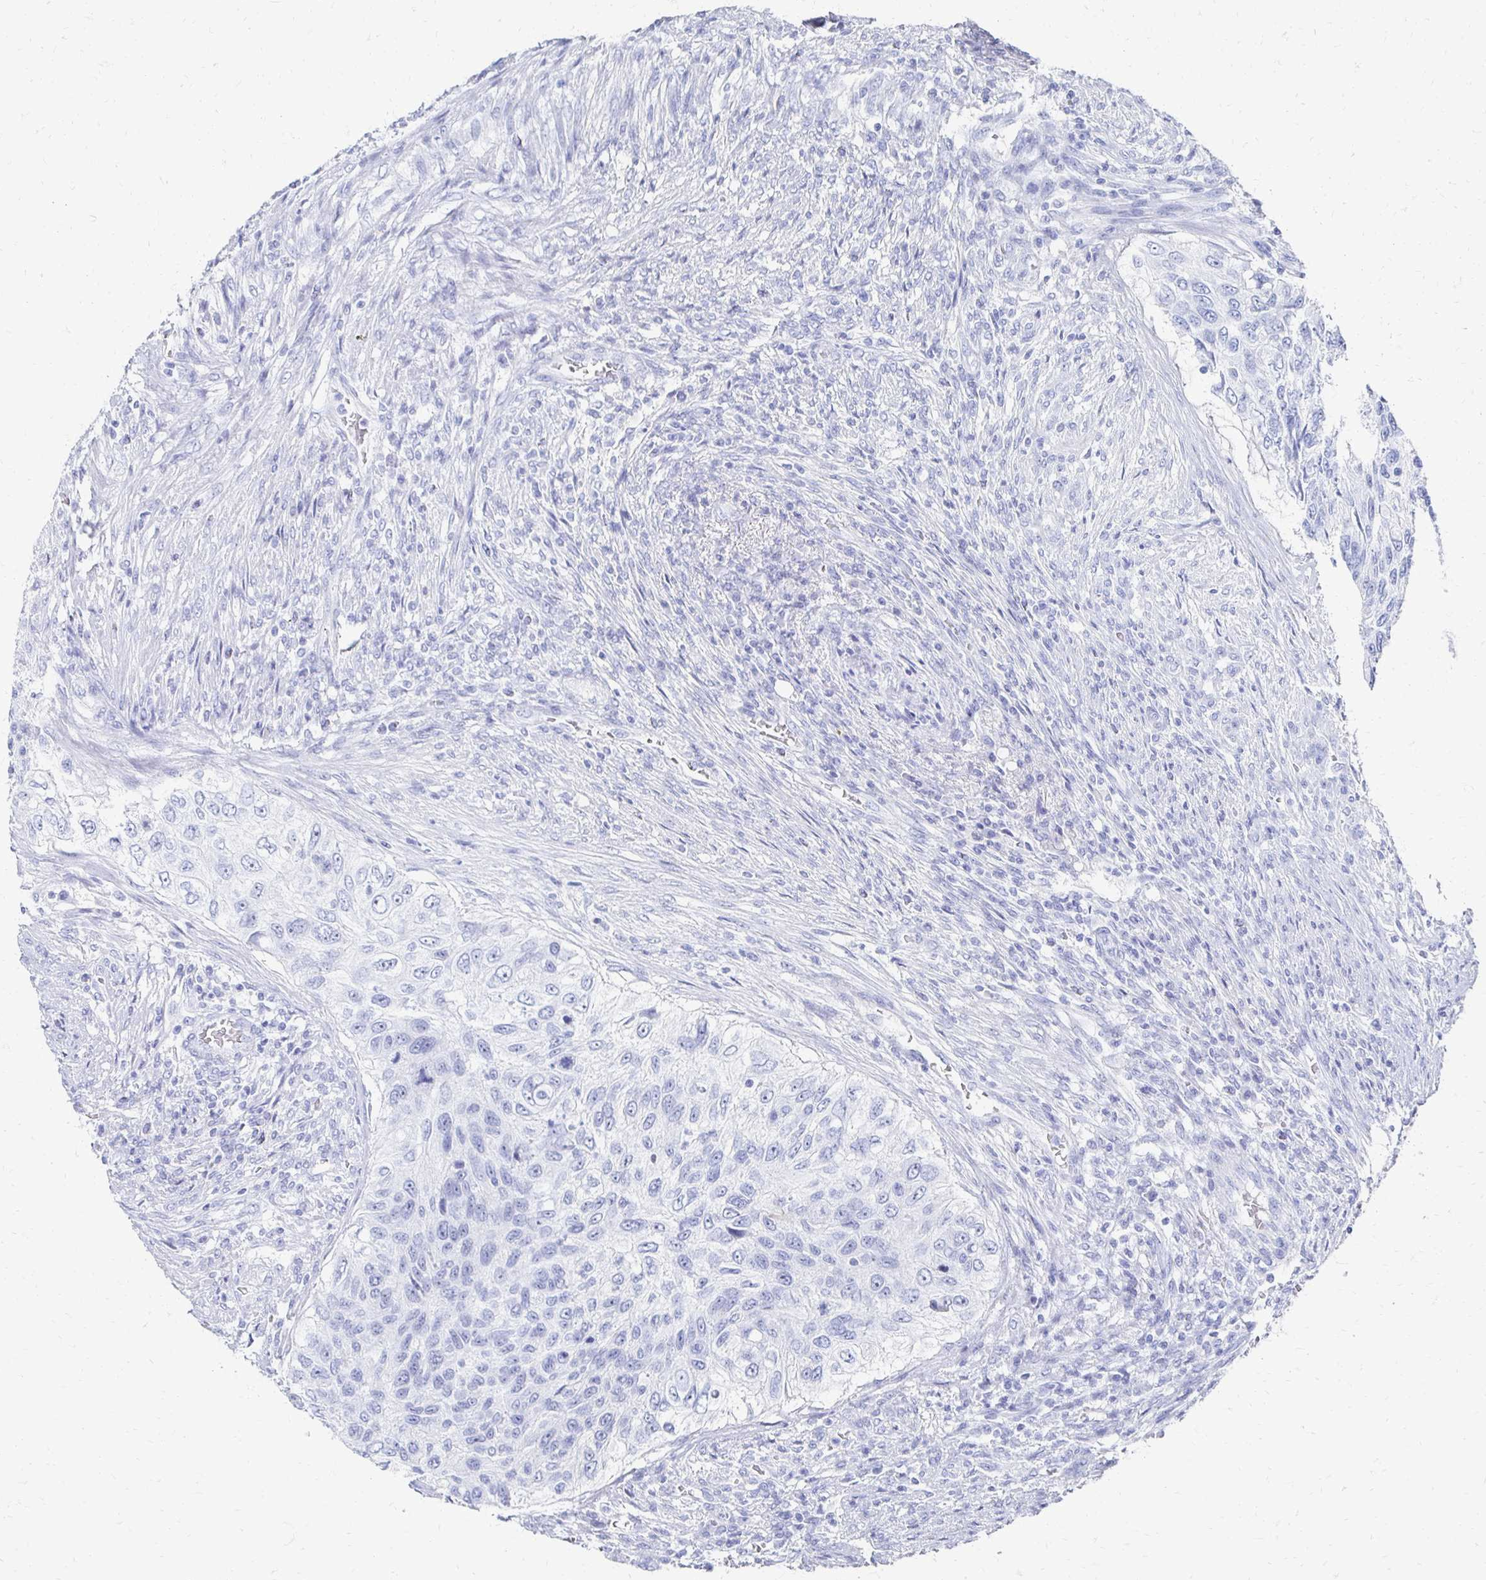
{"staining": {"intensity": "negative", "quantity": "none", "location": "none"}, "tissue": "urothelial cancer", "cell_type": "Tumor cells", "image_type": "cancer", "snomed": [{"axis": "morphology", "description": "Urothelial carcinoma, High grade"}, {"axis": "topography", "description": "Urinary bladder"}], "caption": "Urothelial carcinoma (high-grade) was stained to show a protein in brown. There is no significant positivity in tumor cells. (DAB immunohistochemistry, high magnification).", "gene": "CST6", "patient": {"sex": "female", "age": 60}}